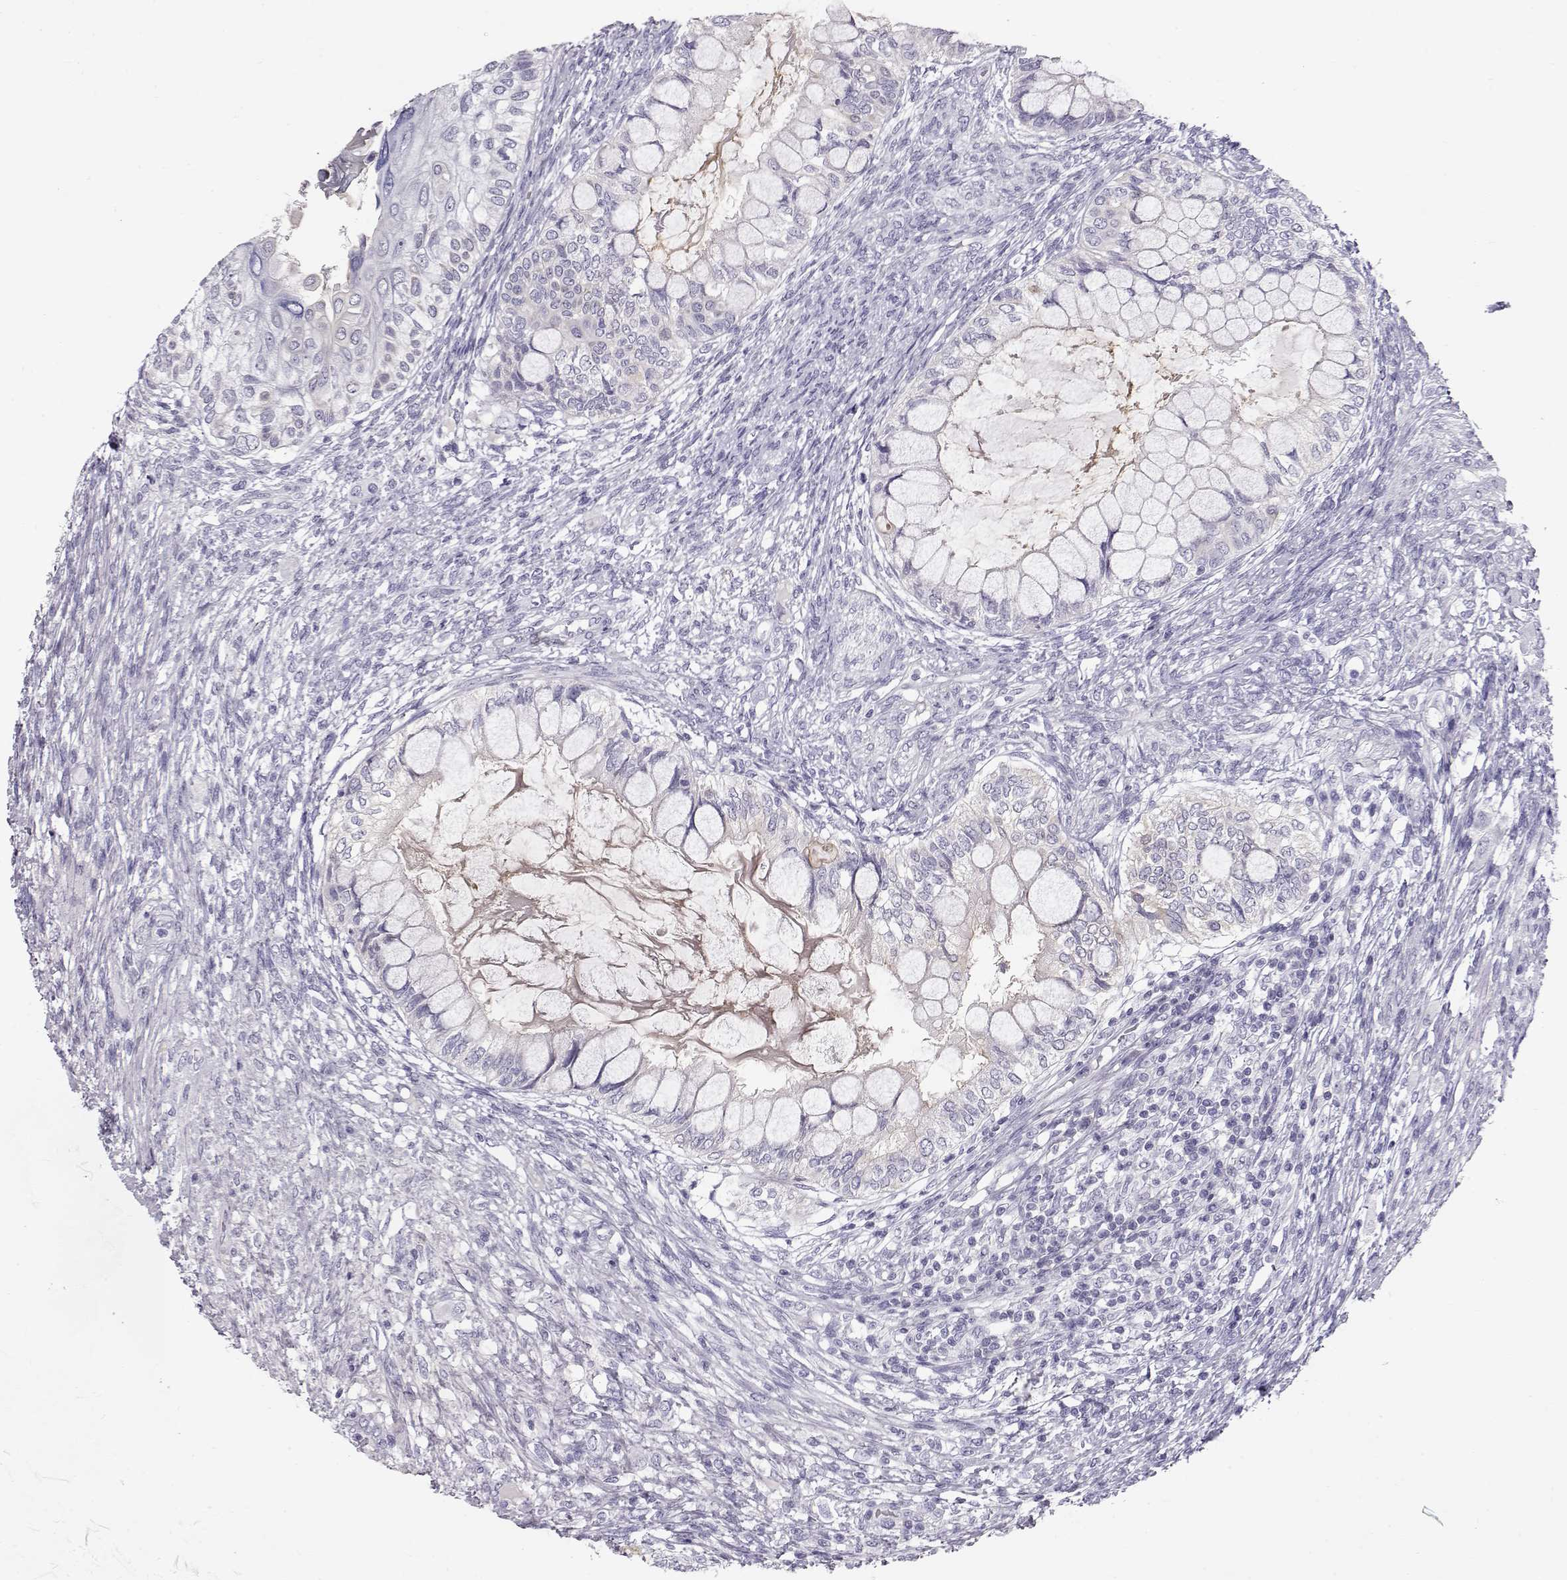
{"staining": {"intensity": "negative", "quantity": "none", "location": "none"}, "tissue": "testis cancer", "cell_type": "Tumor cells", "image_type": "cancer", "snomed": [{"axis": "morphology", "description": "Seminoma, NOS"}, {"axis": "morphology", "description": "Carcinoma, Embryonal, NOS"}, {"axis": "topography", "description": "Testis"}], "caption": "DAB (3,3'-diaminobenzidine) immunohistochemical staining of human testis embryonal carcinoma exhibits no significant staining in tumor cells.", "gene": "GPR26", "patient": {"sex": "male", "age": 41}}